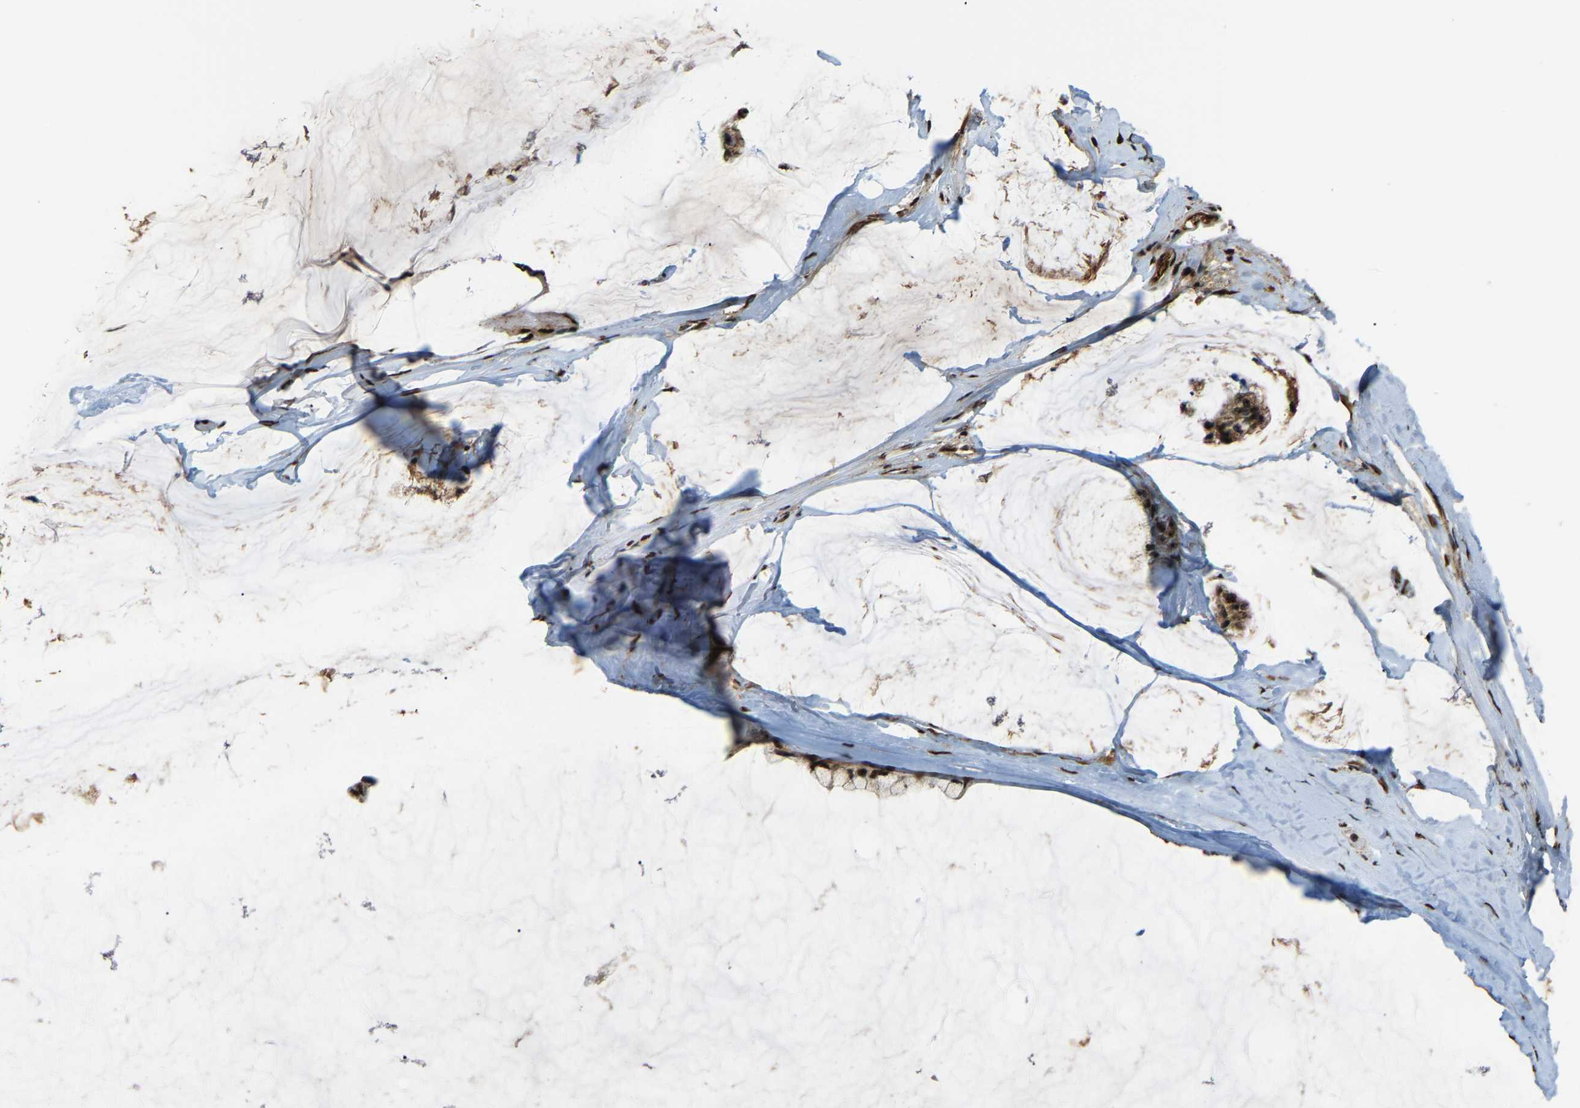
{"staining": {"intensity": "strong", "quantity": ">75%", "location": "cytoplasmic/membranous,nuclear"}, "tissue": "ovarian cancer", "cell_type": "Tumor cells", "image_type": "cancer", "snomed": [{"axis": "morphology", "description": "Cystadenocarcinoma, mucinous, NOS"}, {"axis": "topography", "description": "Ovary"}], "caption": "Mucinous cystadenocarcinoma (ovarian) tissue demonstrates strong cytoplasmic/membranous and nuclear positivity in about >75% of tumor cells", "gene": "ZNF687", "patient": {"sex": "female", "age": 39}}